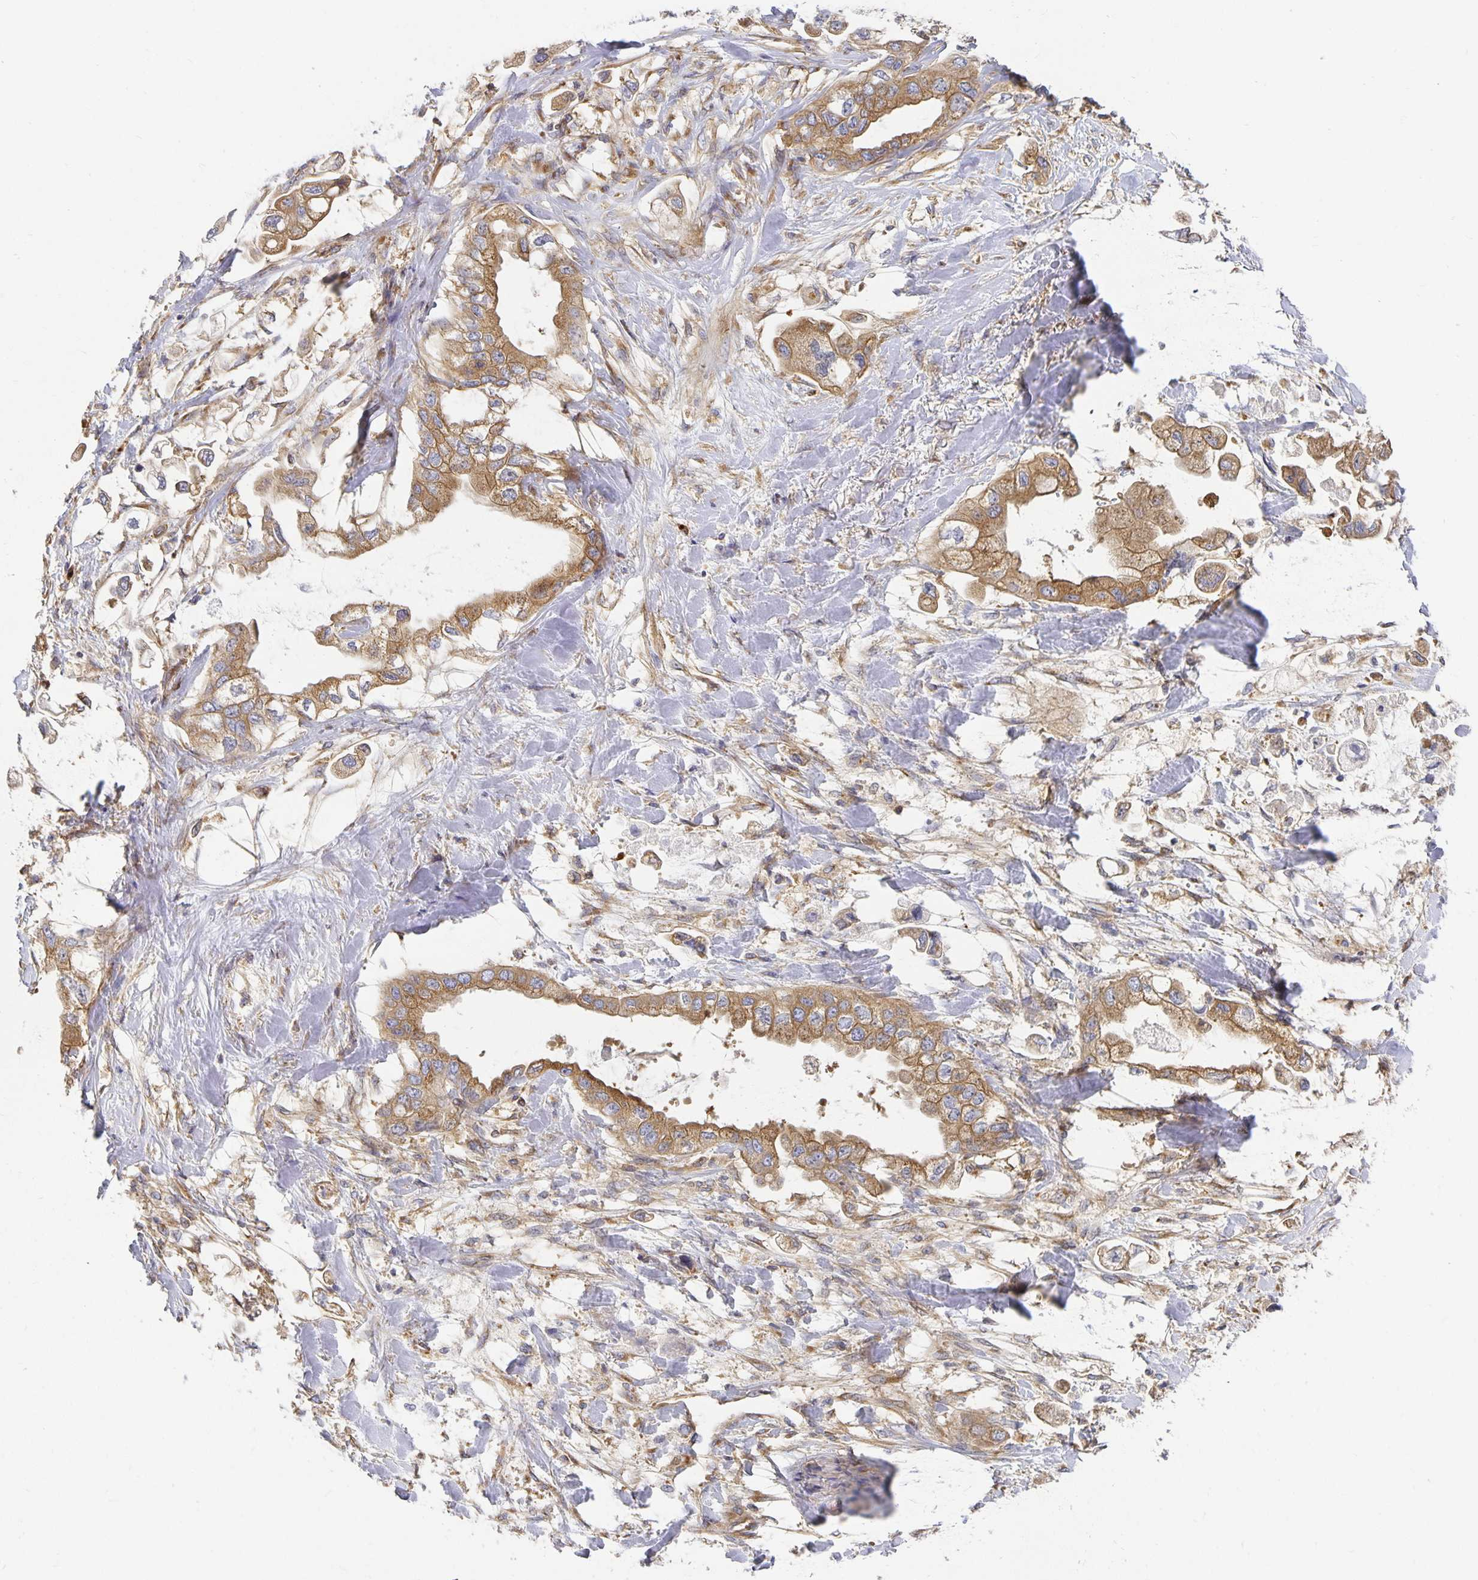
{"staining": {"intensity": "moderate", "quantity": ">75%", "location": "cytoplasmic/membranous"}, "tissue": "stomach cancer", "cell_type": "Tumor cells", "image_type": "cancer", "snomed": [{"axis": "morphology", "description": "Adenocarcinoma, NOS"}, {"axis": "topography", "description": "Stomach"}], "caption": "Protein staining by immunohistochemistry exhibits moderate cytoplasmic/membranous positivity in approximately >75% of tumor cells in stomach cancer.", "gene": "USO1", "patient": {"sex": "male", "age": 62}}